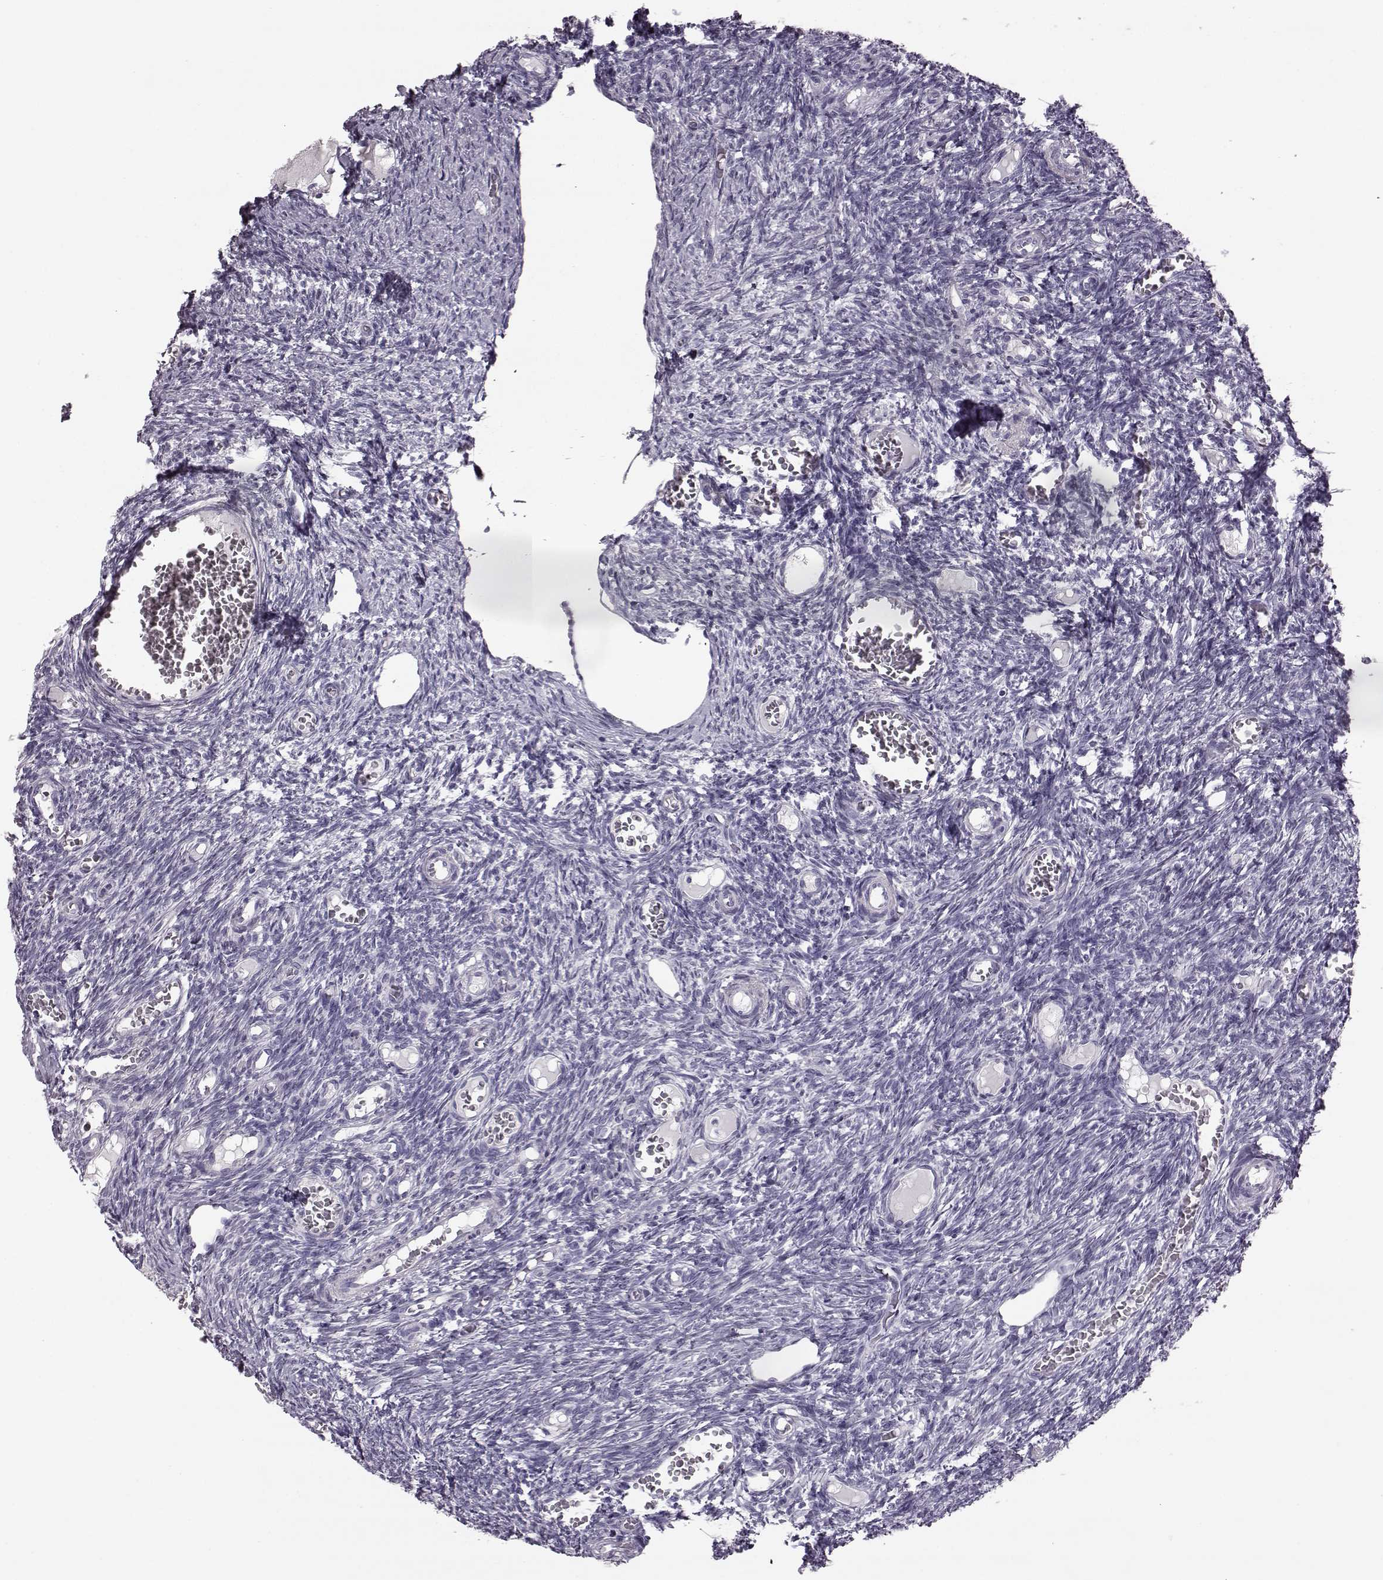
{"staining": {"intensity": "negative", "quantity": "none", "location": "none"}, "tissue": "ovary", "cell_type": "Follicle cells", "image_type": "normal", "snomed": [{"axis": "morphology", "description": "Normal tissue, NOS"}, {"axis": "topography", "description": "Ovary"}], "caption": "Immunohistochemical staining of benign ovary demonstrates no significant staining in follicle cells.", "gene": "ODAD4", "patient": {"sex": "female", "age": 39}}